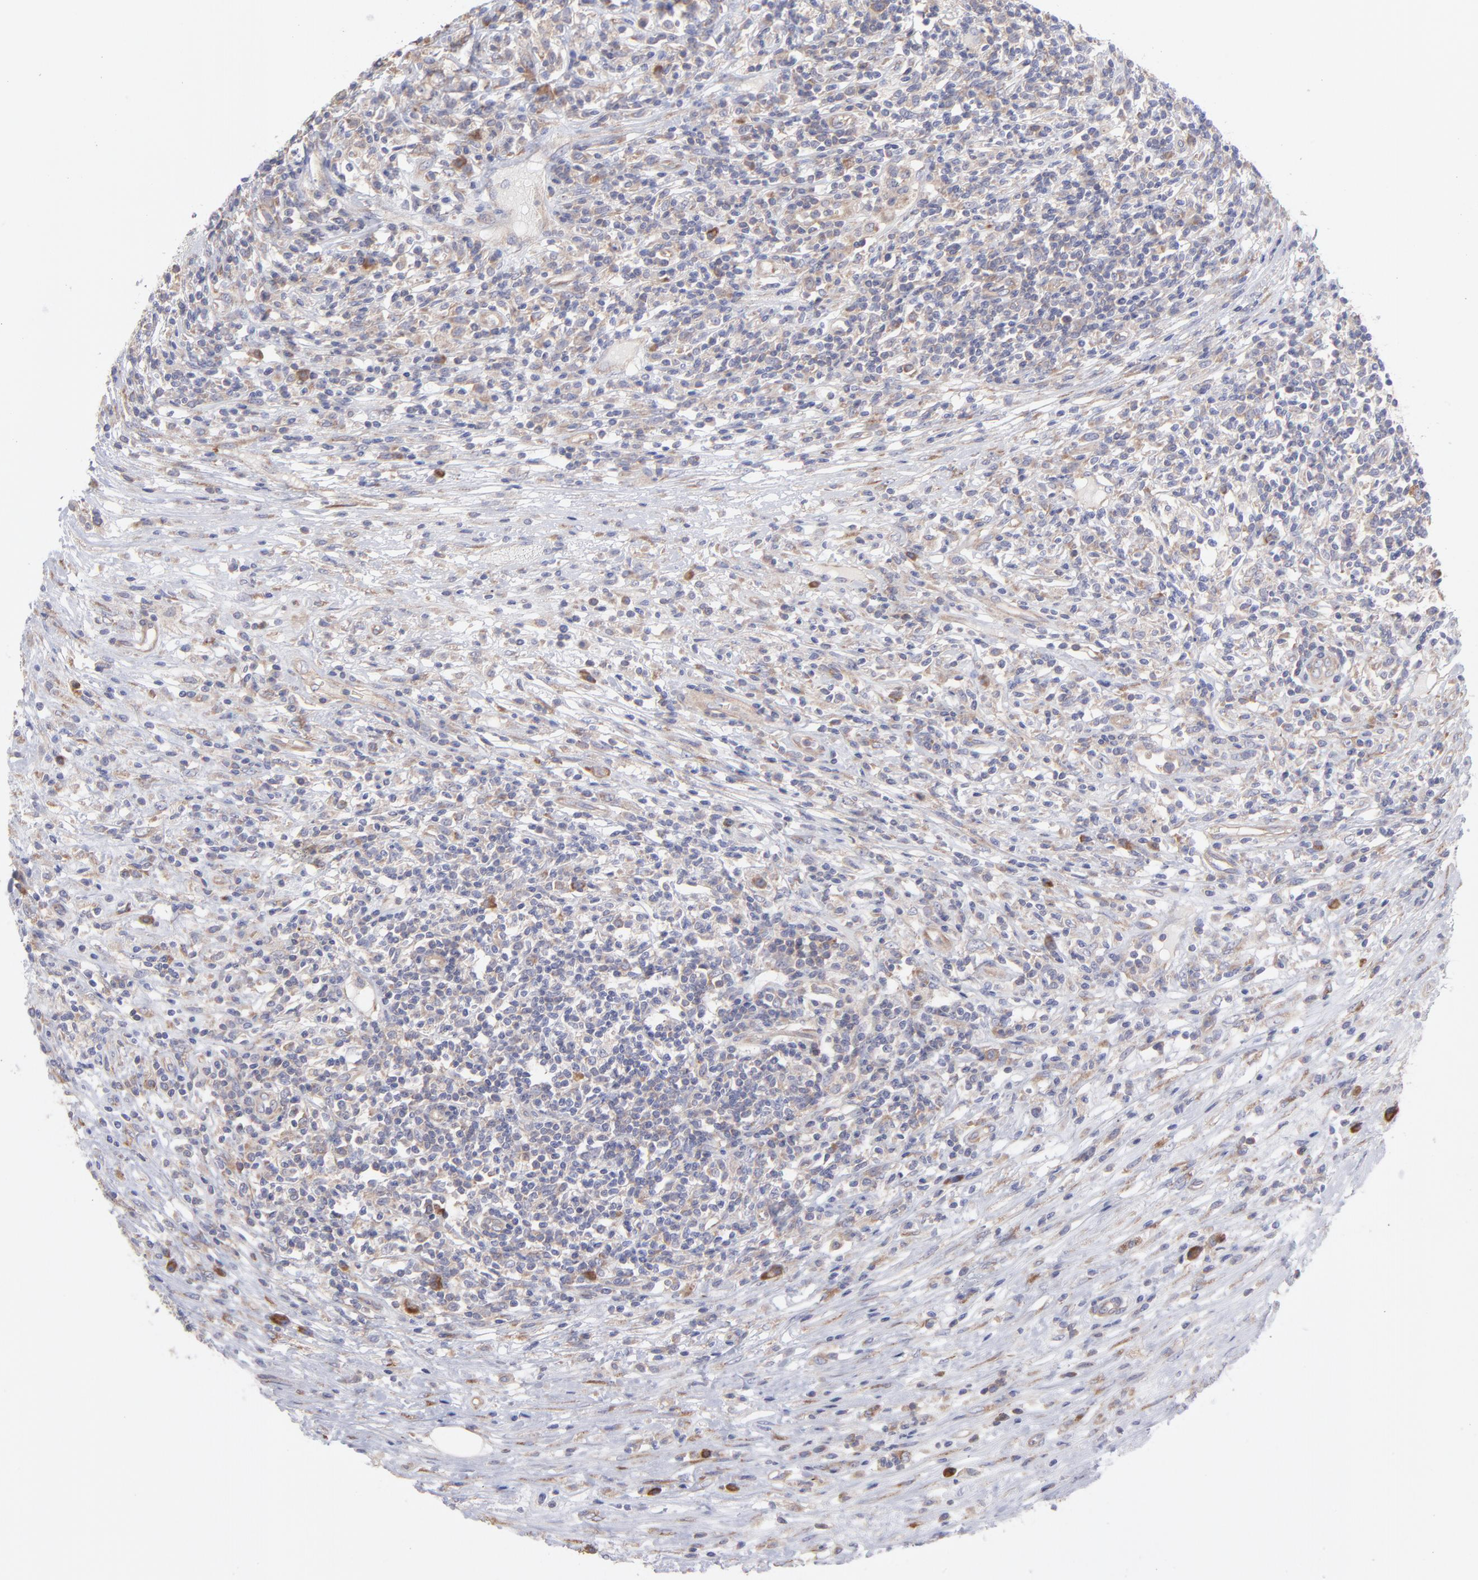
{"staining": {"intensity": "negative", "quantity": "none", "location": "none"}, "tissue": "lymphoma", "cell_type": "Tumor cells", "image_type": "cancer", "snomed": [{"axis": "morphology", "description": "Malignant lymphoma, non-Hodgkin's type, High grade"}, {"axis": "topography", "description": "Lymph node"}], "caption": "High magnification brightfield microscopy of lymphoma stained with DAB (3,3'-diaminobenzidine) (brown) and counterstained with hematoxylin (blue): tumor cells show no significant expression.", "gene": "RPLP0", "patient": {"sex": "female", "age": 84}}